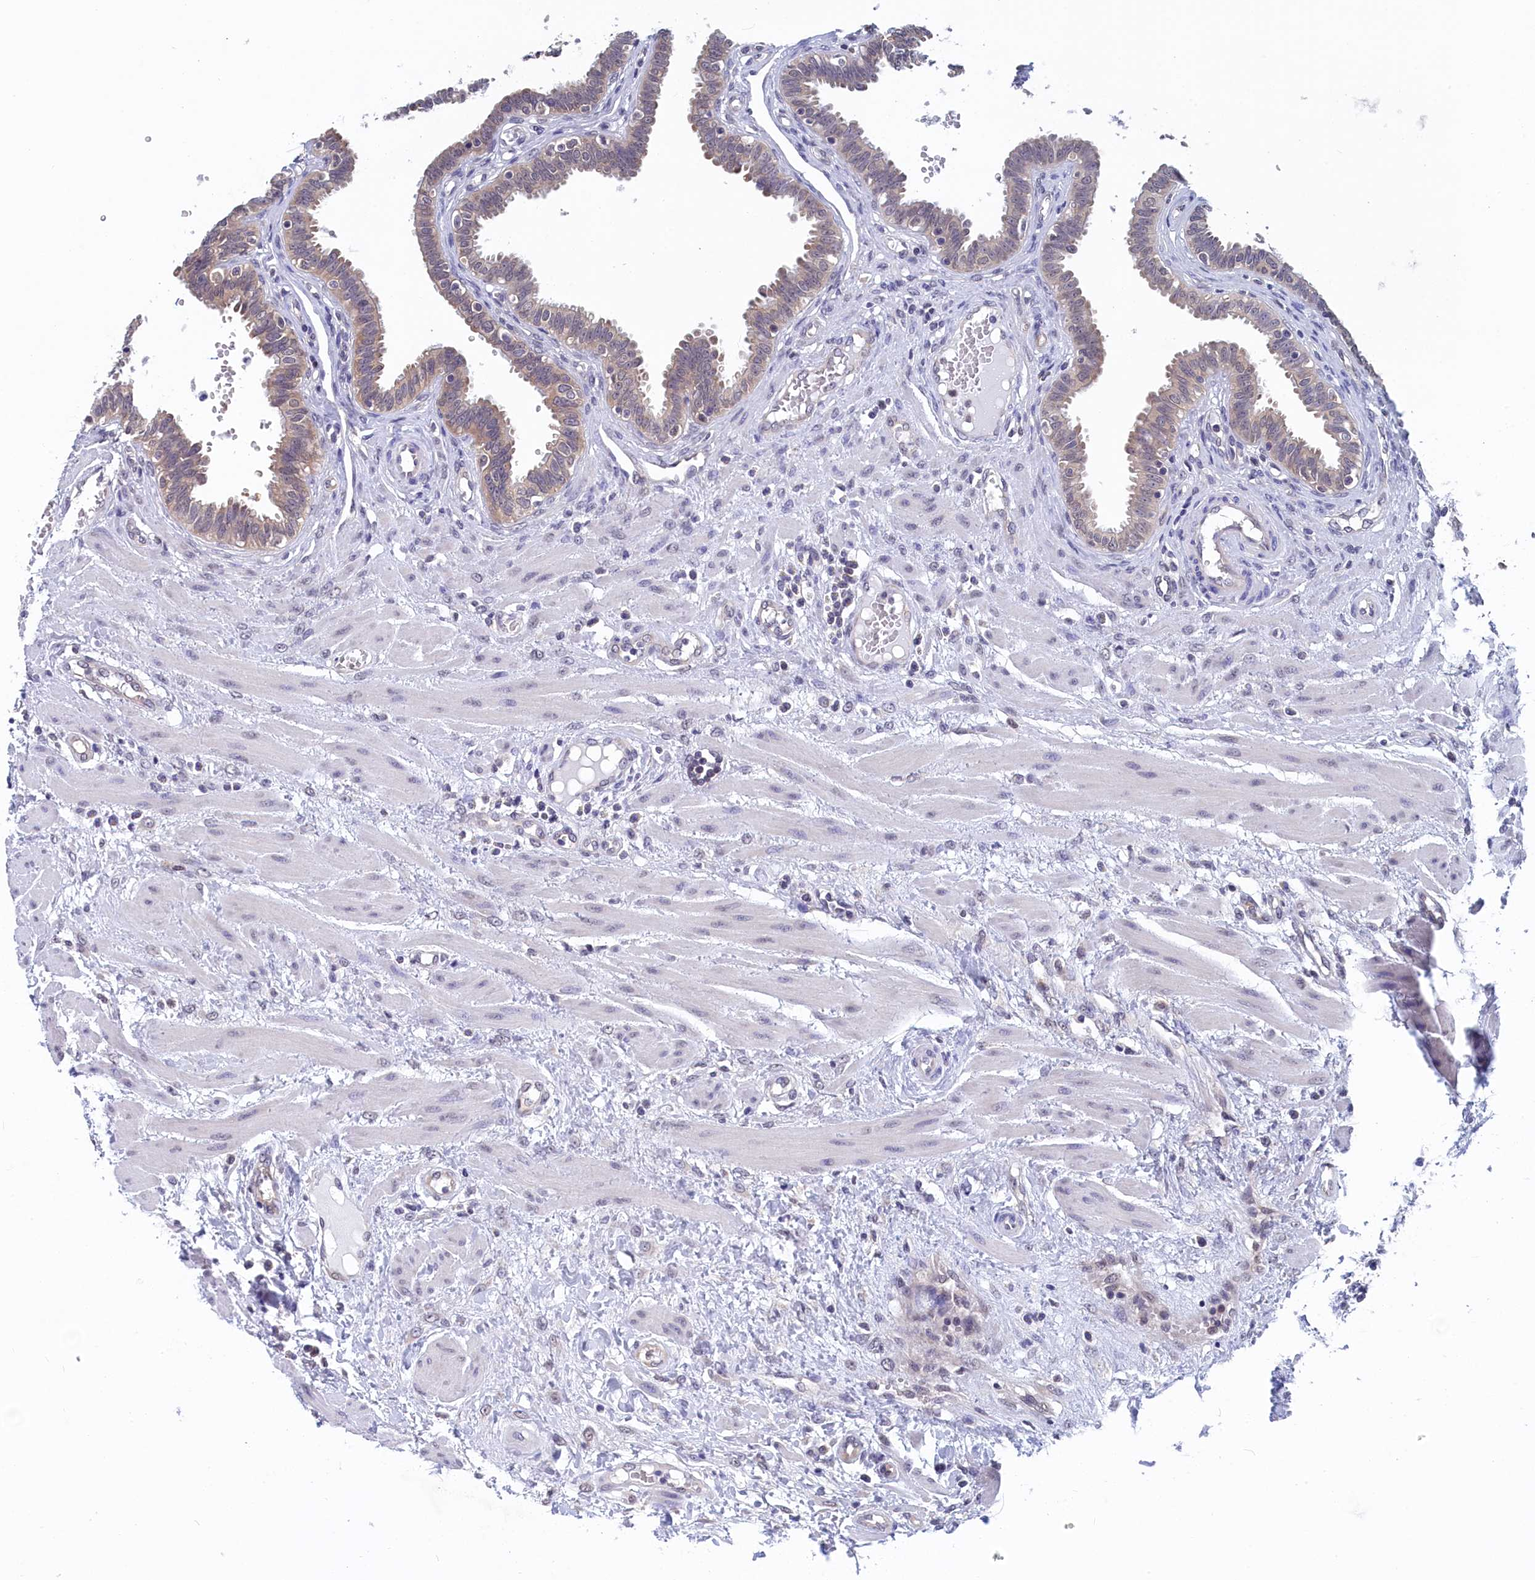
{"staining": {"intensity": "moderate", "quantity": "25%-75%", "location": "cytoplasmic/membranous"}, "tissue": "fallopian tube", "cell_type": "Glandular cells", "image_type": "normal", "snomed": [{"axis": "morphology", "description": "Normal tissue, NOS"}, {"axis": "topography", "description": "Fallopian tube"}], "caption": "Immunohistochemistry (IHC) of normal fallopian tube shows medium levels of moderate cytoplasmic/membranous positivity in approximately 25%-75% of glandular cells.", "gene": "PGP", "patient": {"sex": "female", "age": 32}}